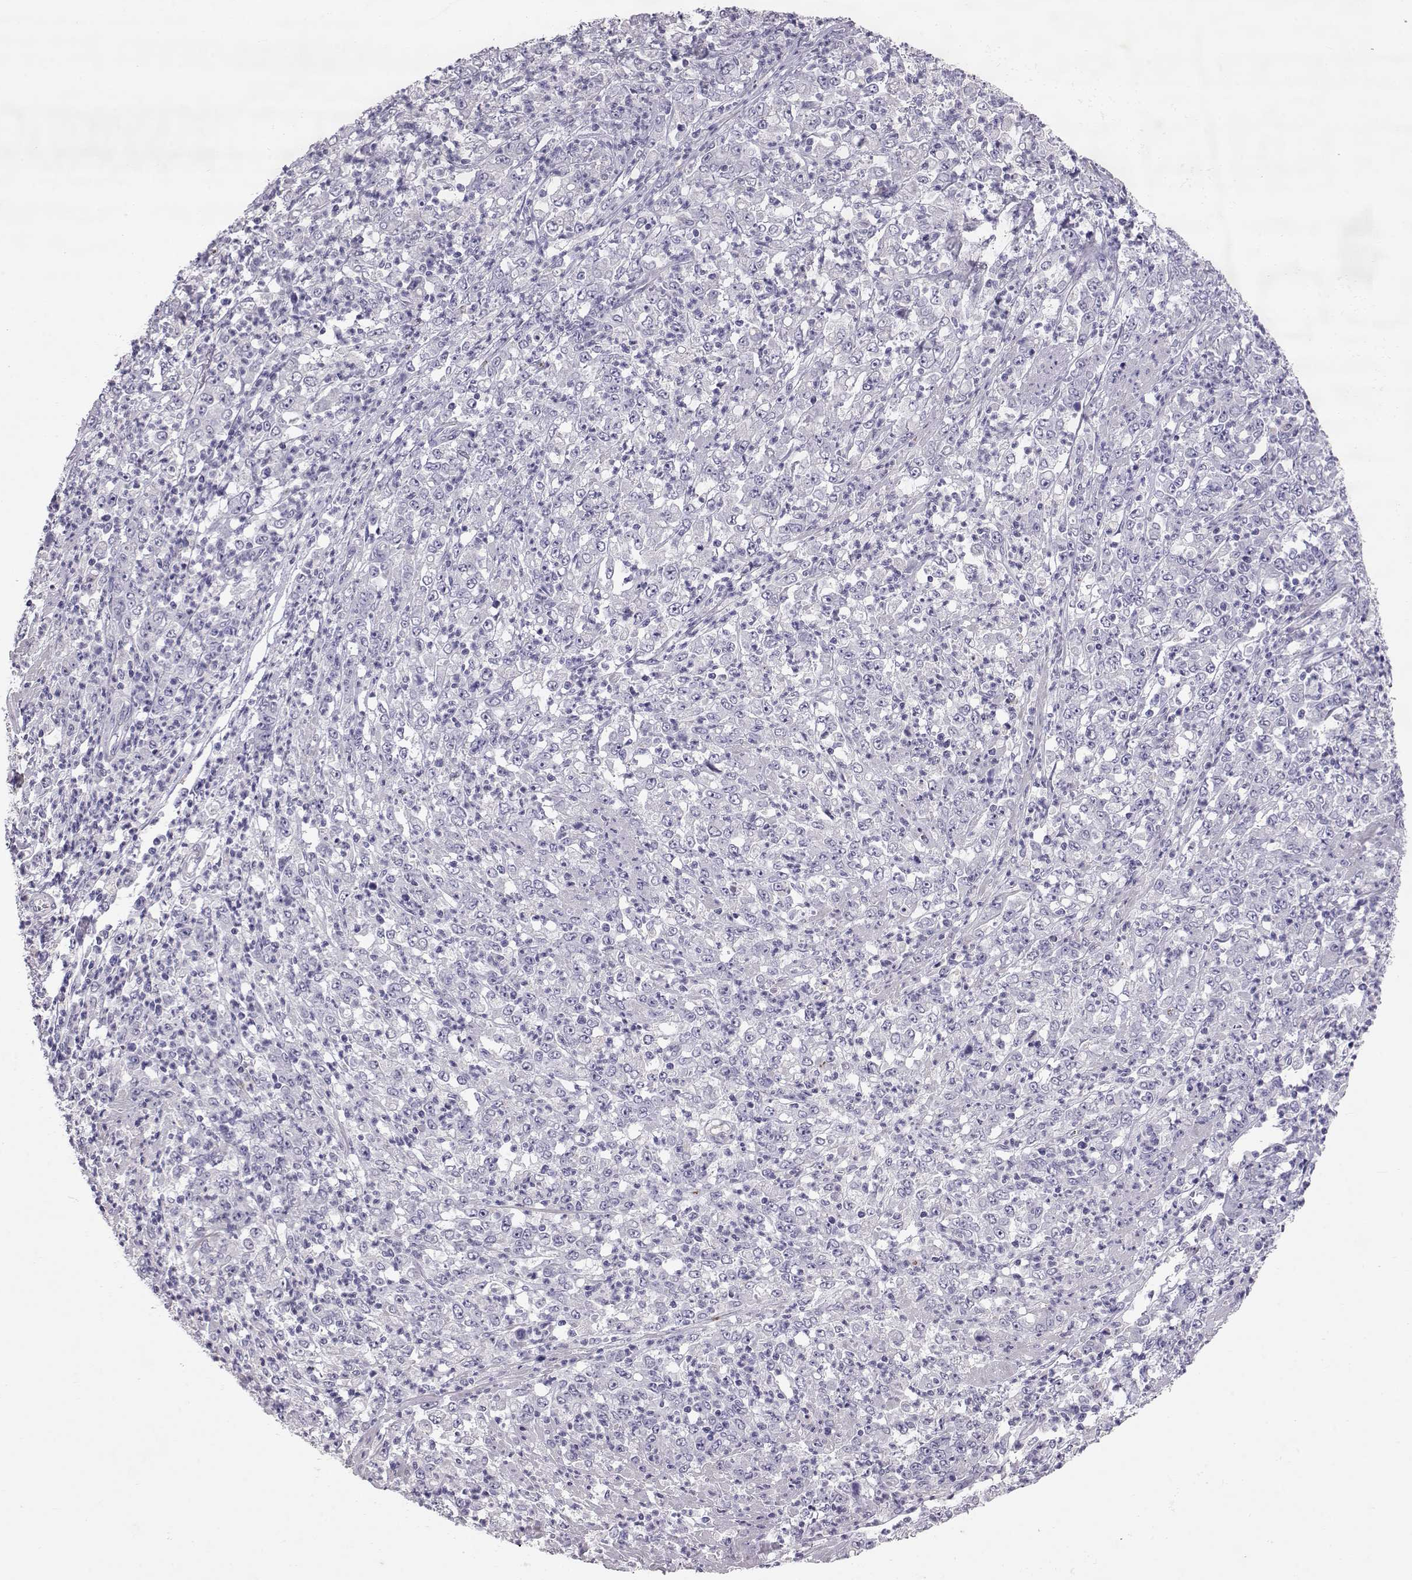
{"staining": {"intensity": "negative", "quantity": "none", "location": "none"}, "tissue": "stomach cancer", "cell_type": "Tumor cells", "image_type": "cancer", "snomed": [{"axis": "morphology", "description": "Adenocarcinoma, NOS"}, {"axis": "topography", "description": "Stomach, lower"}], "caption": "There is no significant staining in tumor cells of adenocarcinoma (stomach).", "gene": "RD3", "patient": {"sex": "female", "age": 71}}